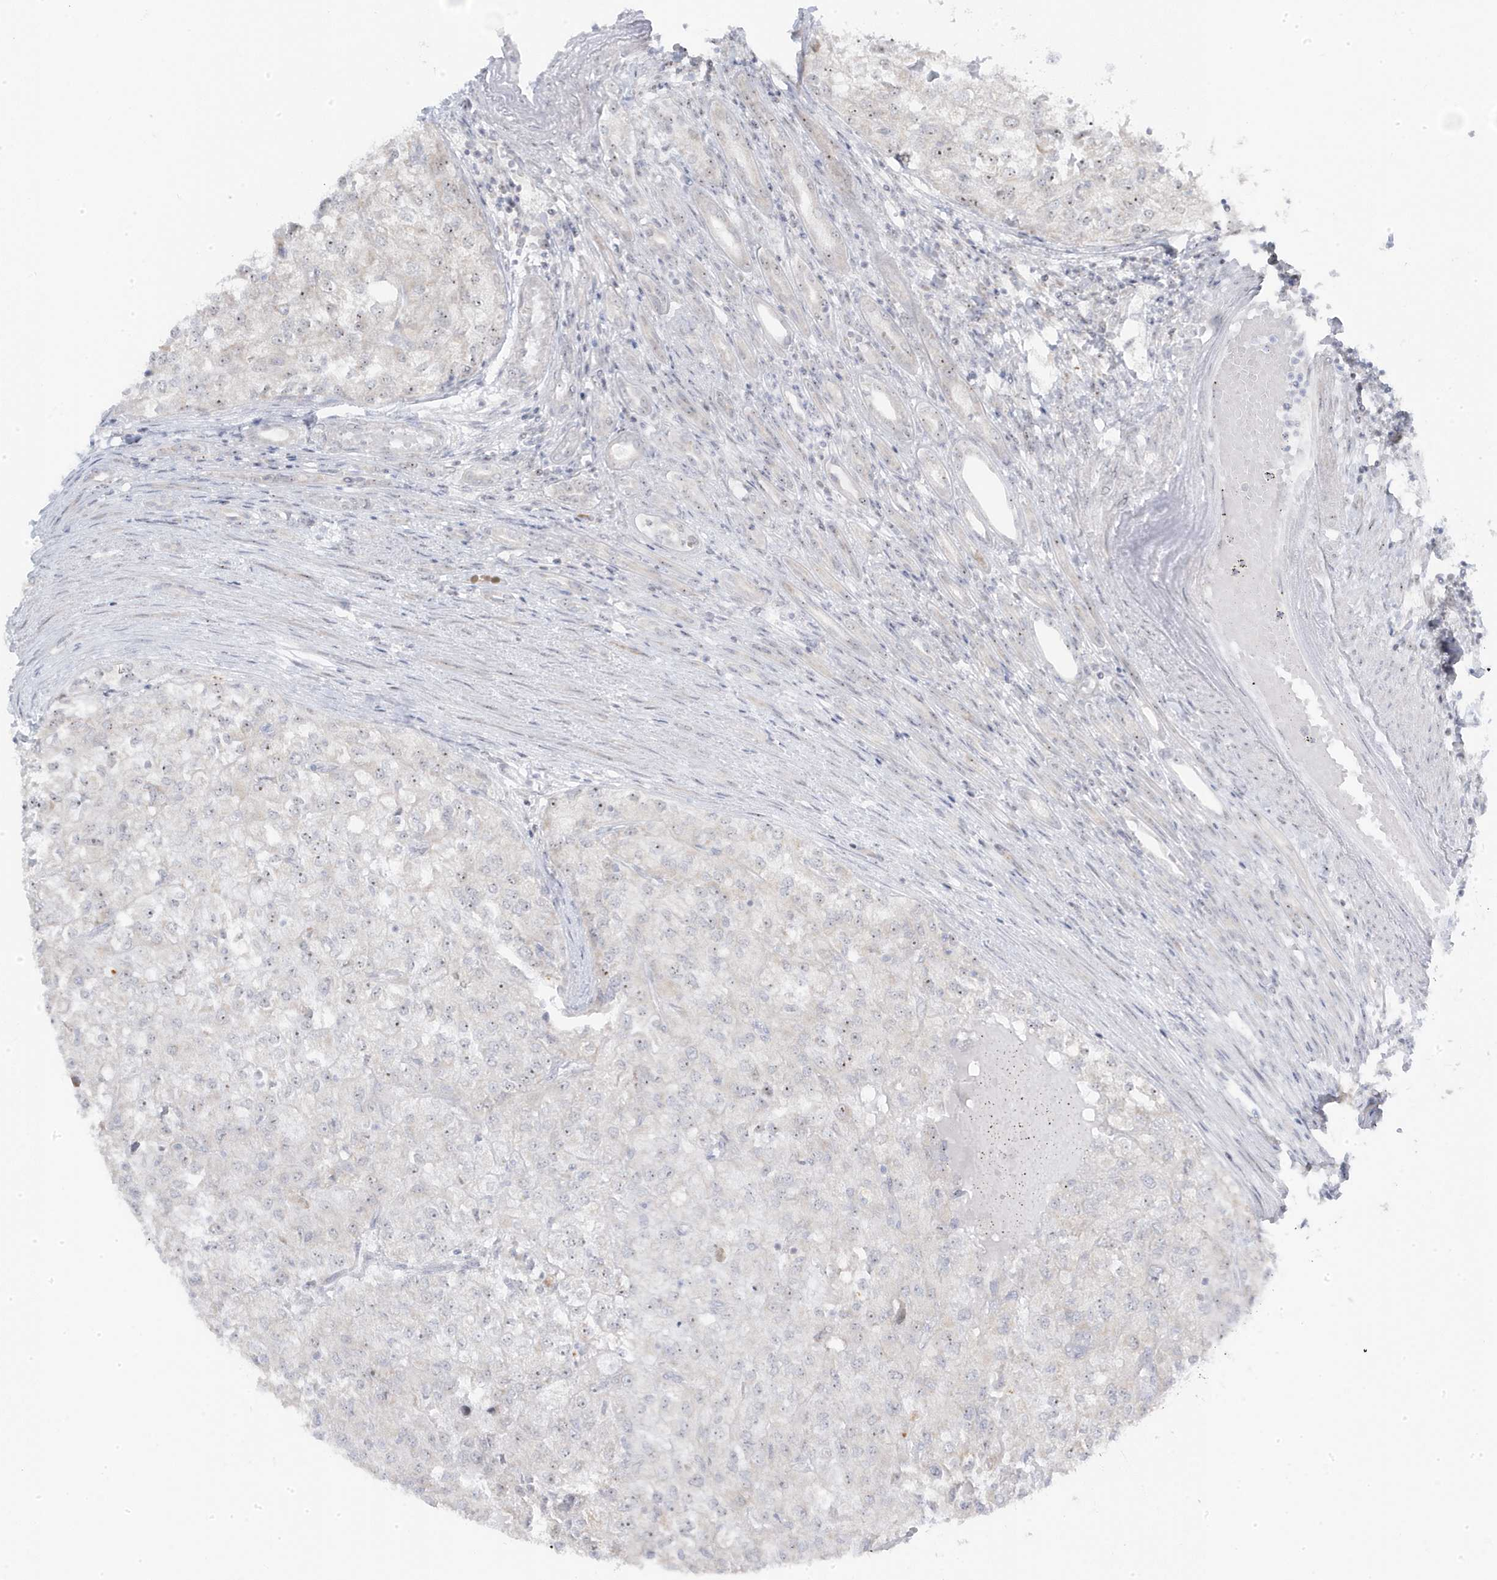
{"staining": {"intensity": "weak", "quantity": "<25%", "location": "nuclear"}, "tissue": "renal cancer", "cell_type": "Tumor cells", "image_type": "cancer", "snomed": [{"axis": "morphology", "description": "Adenocarcinoma, NOS"}, {"axis": "topography", "description": "Kidney"}], "caption": "Adenocarcinoma (renal) stained for a protein using IHC displays no staining tumor cells.", "gene": "TSEN15", "patient": {"sex": "female", "age": 54}}